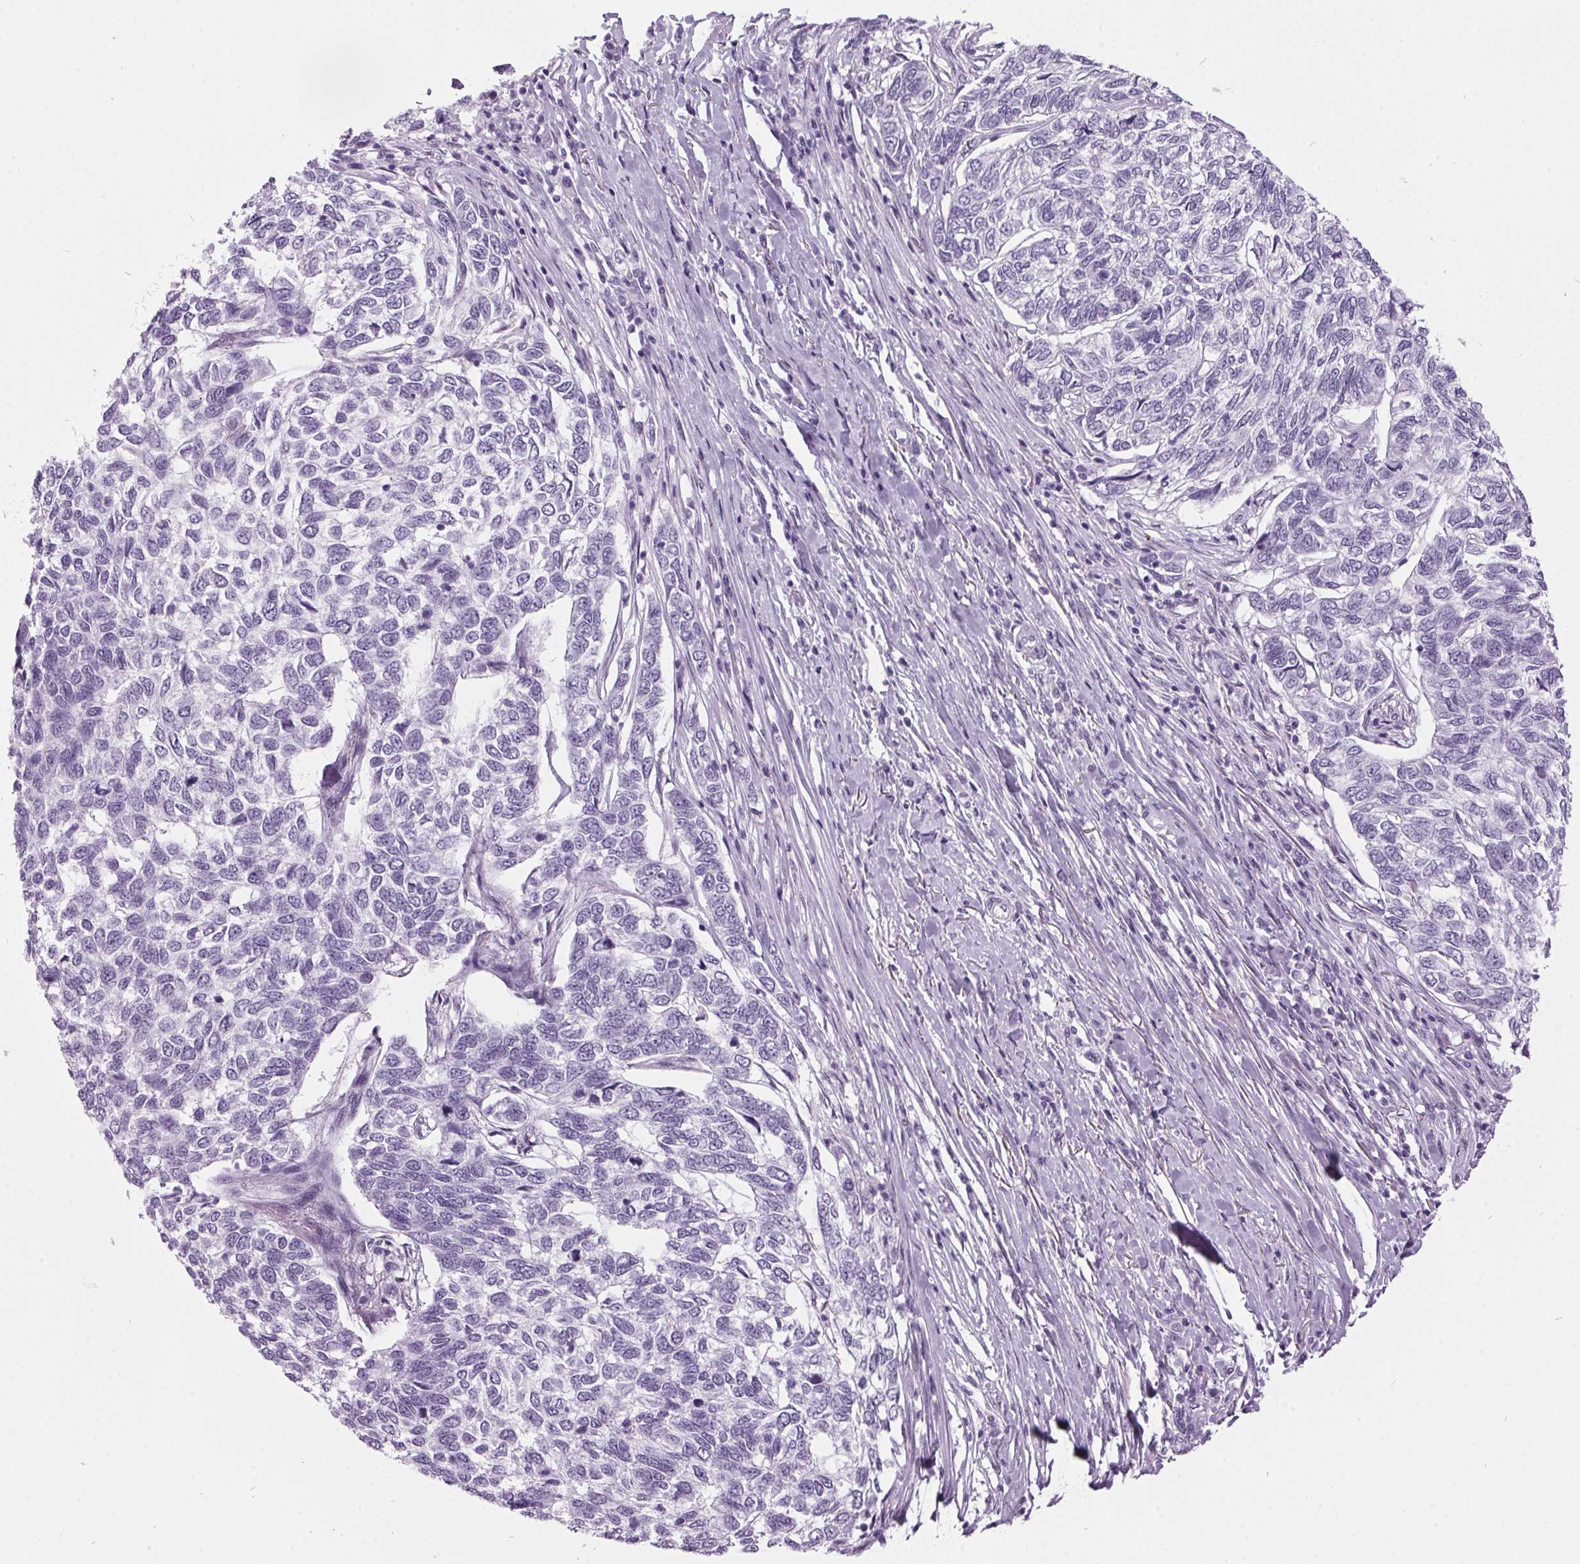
{"staining": {"intensity": "negative", "quantity": "none", "location": "none"}, "tissue": "skin cancer", "cell_type": "Tumor cells", "image_type": "cancer", "snomed": [{"axis": "morphology", "description": "Basal cell carcinoma"}, {"axis": "topography", "description": "Skin"}], "caption": "Immunohistochemistry (IHC) of skin cancer (basal cell carcinoma) reveals no positivity in tumor cells.", "gene": "ODAD2", "patient": {"sex": "female", "age": 65}}